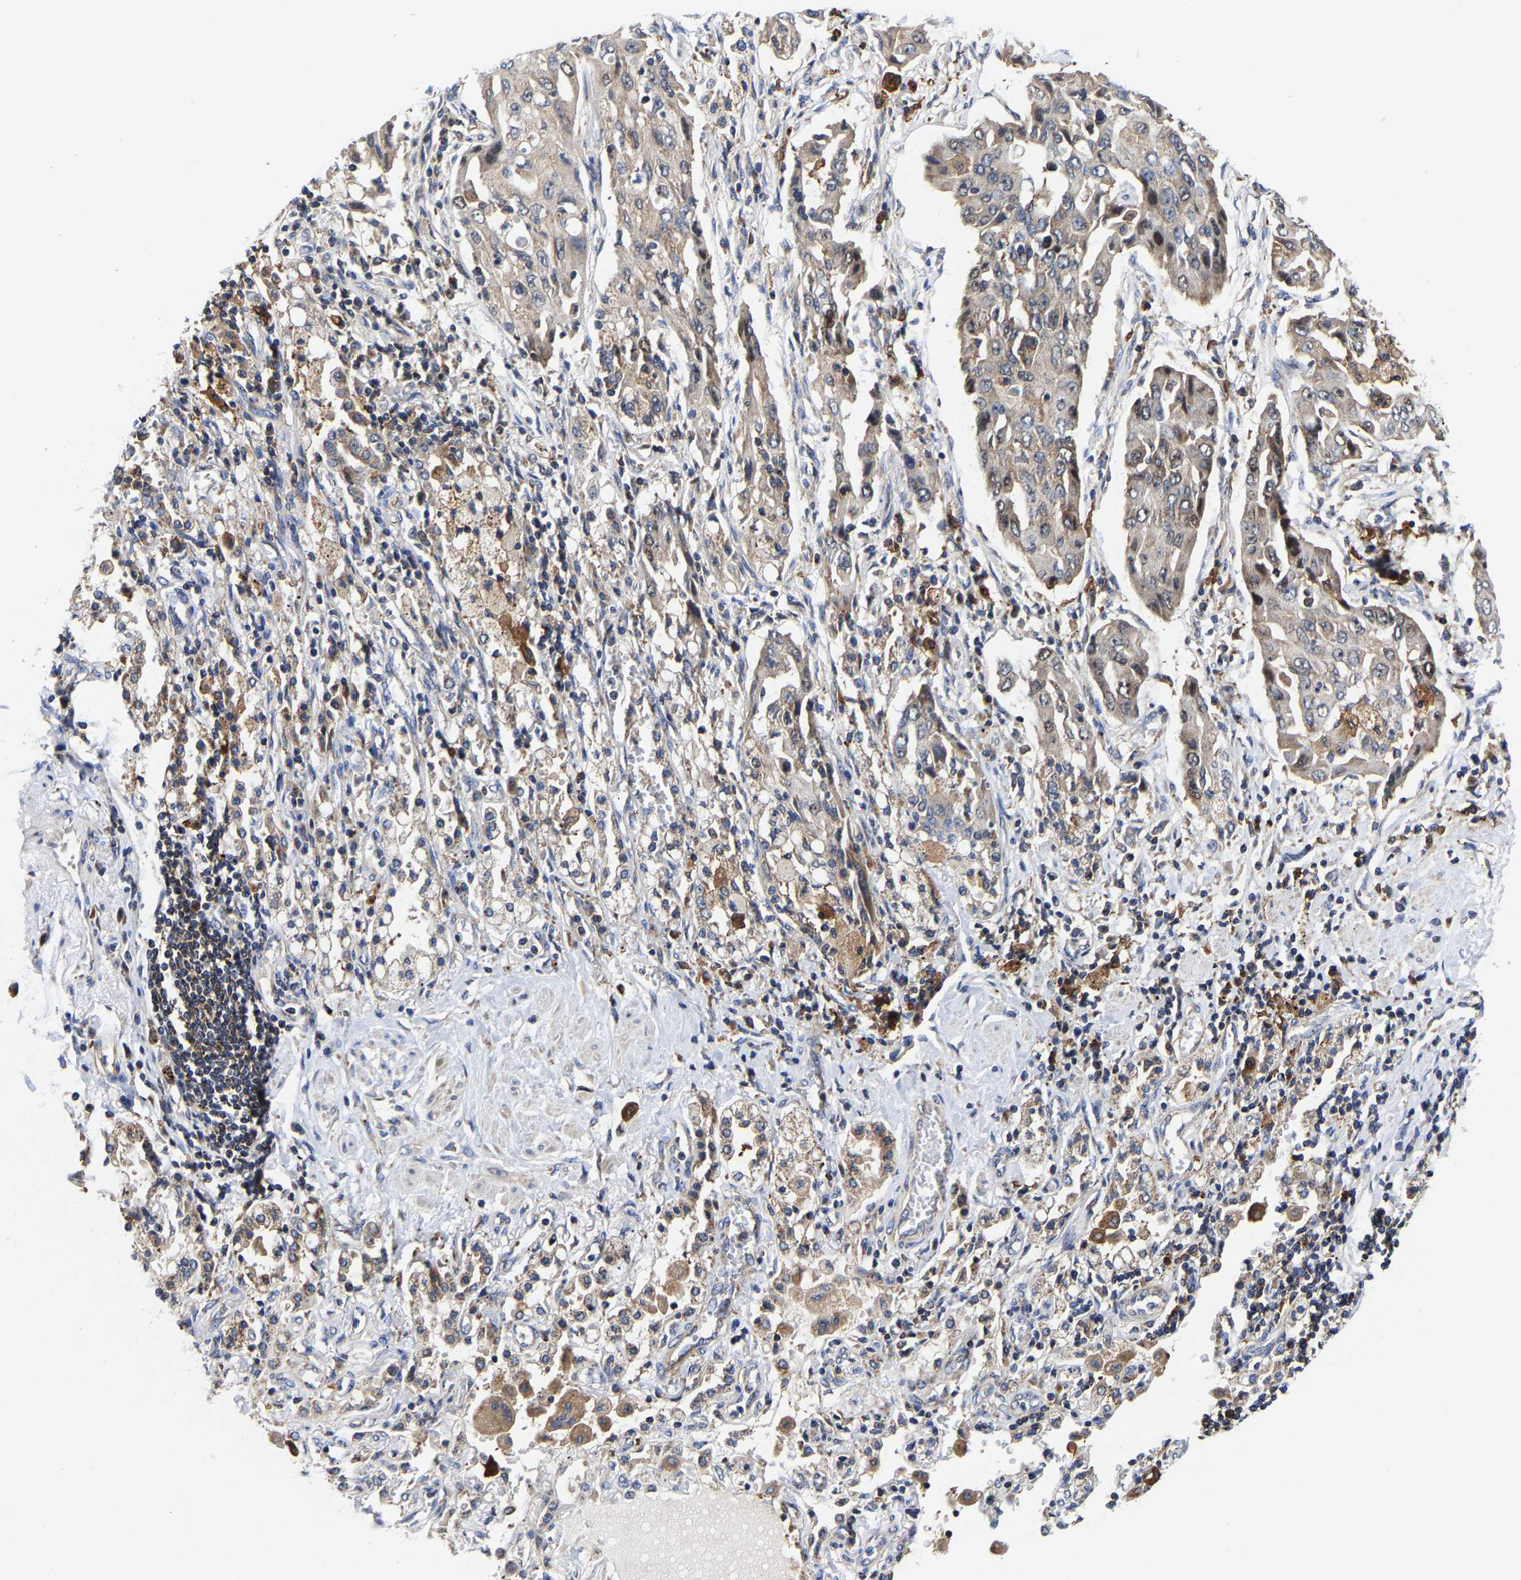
{"staining": {"intensity": "moderate", "quantity": "25%-75%", "location": "cytoplasmic/membranous,nuclear"}, "tissue": "lung cancer", "cell_type": "Tumor cells", "image_type": "cancer", "snomed": [{"axis": "morphology", "description": "Adenocarcinoma, NOS"}, {"axis": "topography", "description": "Lung"}], "caption": "About 25%-75% of tumor cells in human lung cancer reveal moderate cytoplasmic/membranous and nuclear protein staining as visualized by brown immunohistochemical staining.", "gene": "PFKFB3", "patient": {"sex": "female", "age": 65}}